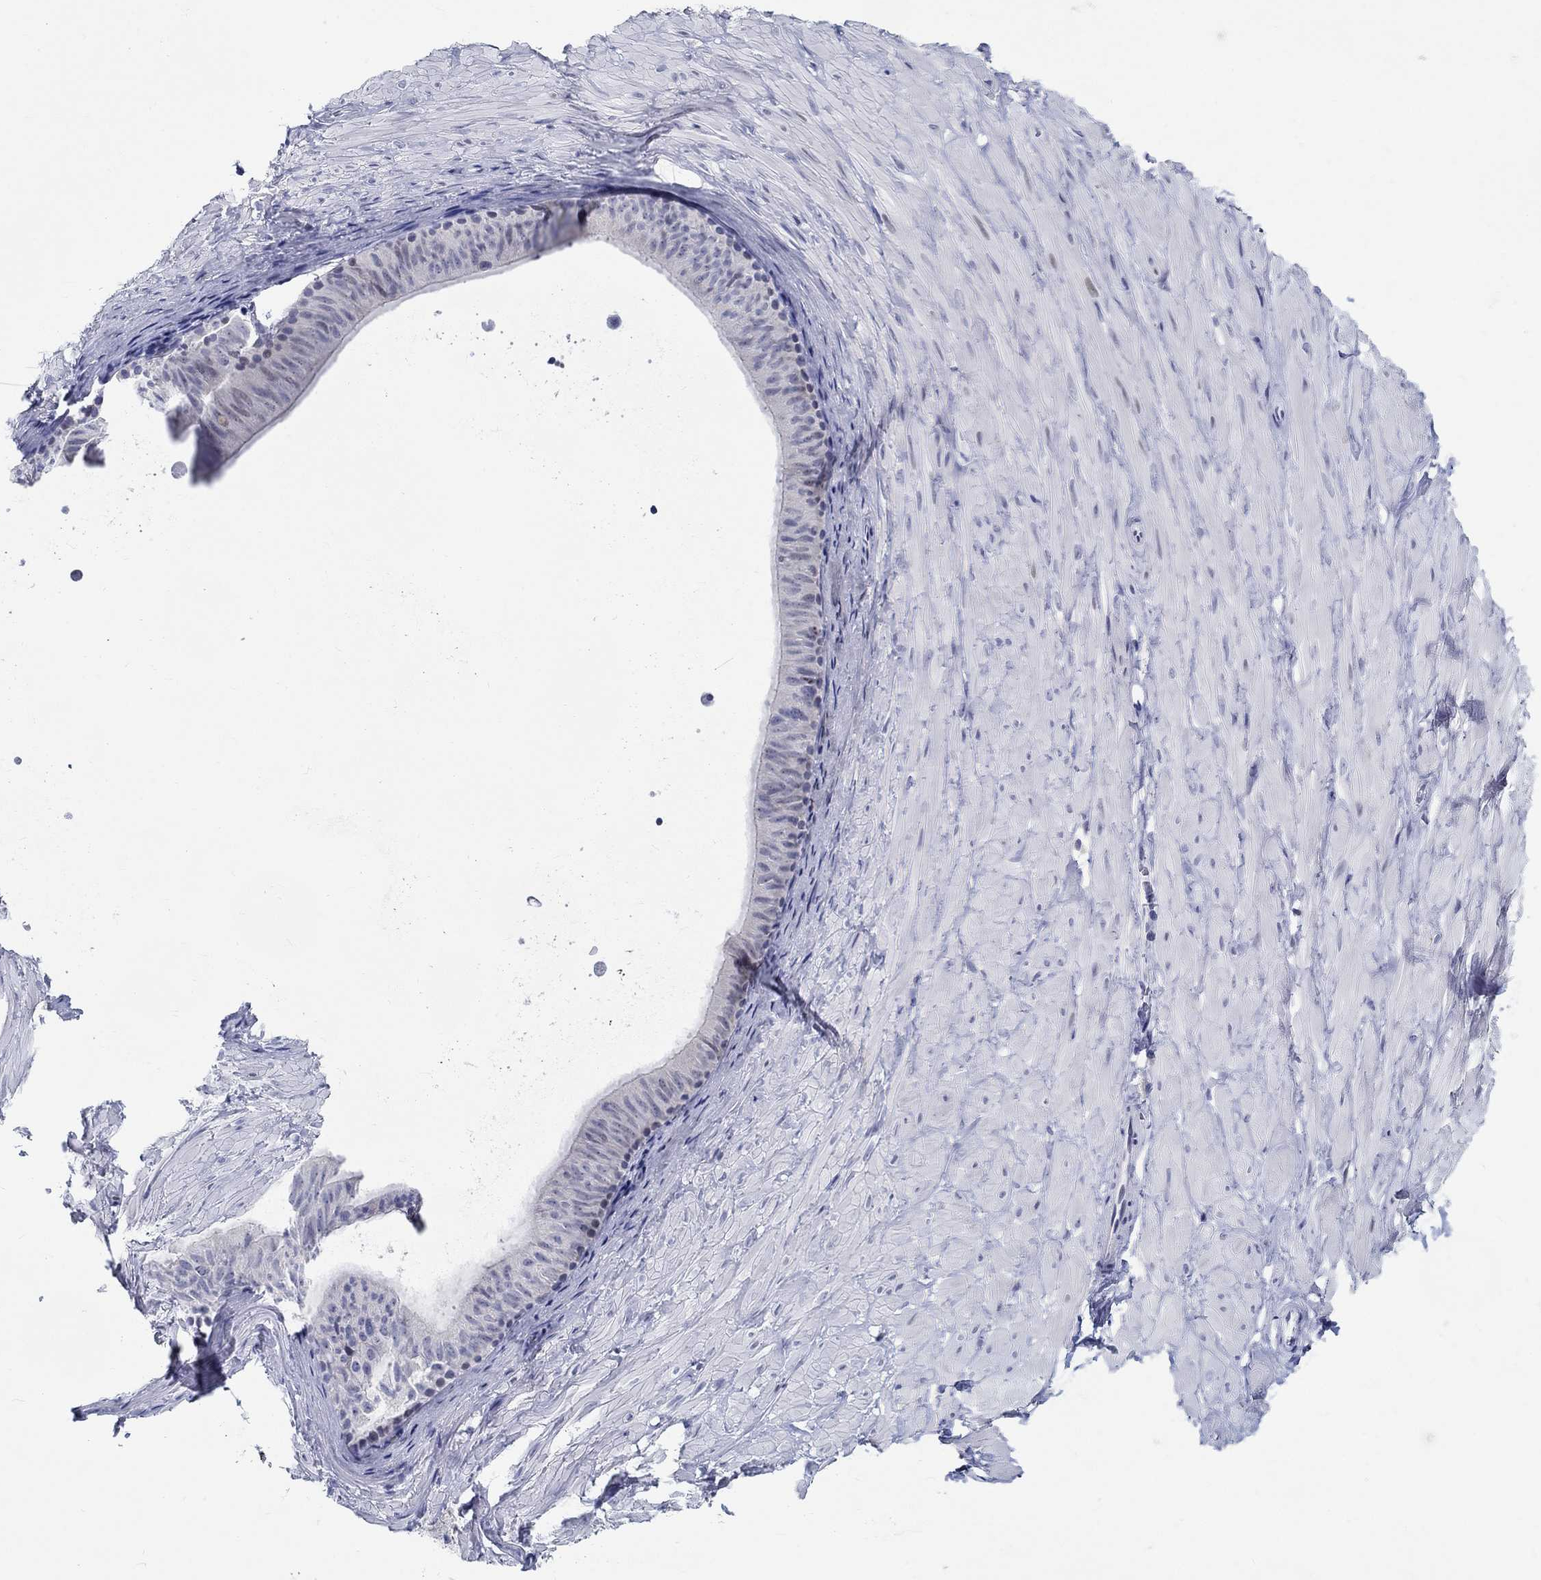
{"staining": {"intensity": "negative", "quantity": "none", "location": "none"}, "tissue": "adipose tissue", "cell_type": "Adipocytes", "image_type": "normal", "snomed": [{"axis": "morphology", "description": "Normal tissue, NOS"}, {"axis": "topography", "description": "Smooth muscle"}, {"axis": "topography", "description": "Peripheral nerve tissue"}], "caption": "Human adipose tissue stained for a protein using immunohistochemistry (IHC) exhibits no staining in adipocytes.", "gene": "CRYGS", "patient": {"sex": "male", "age": 22}}